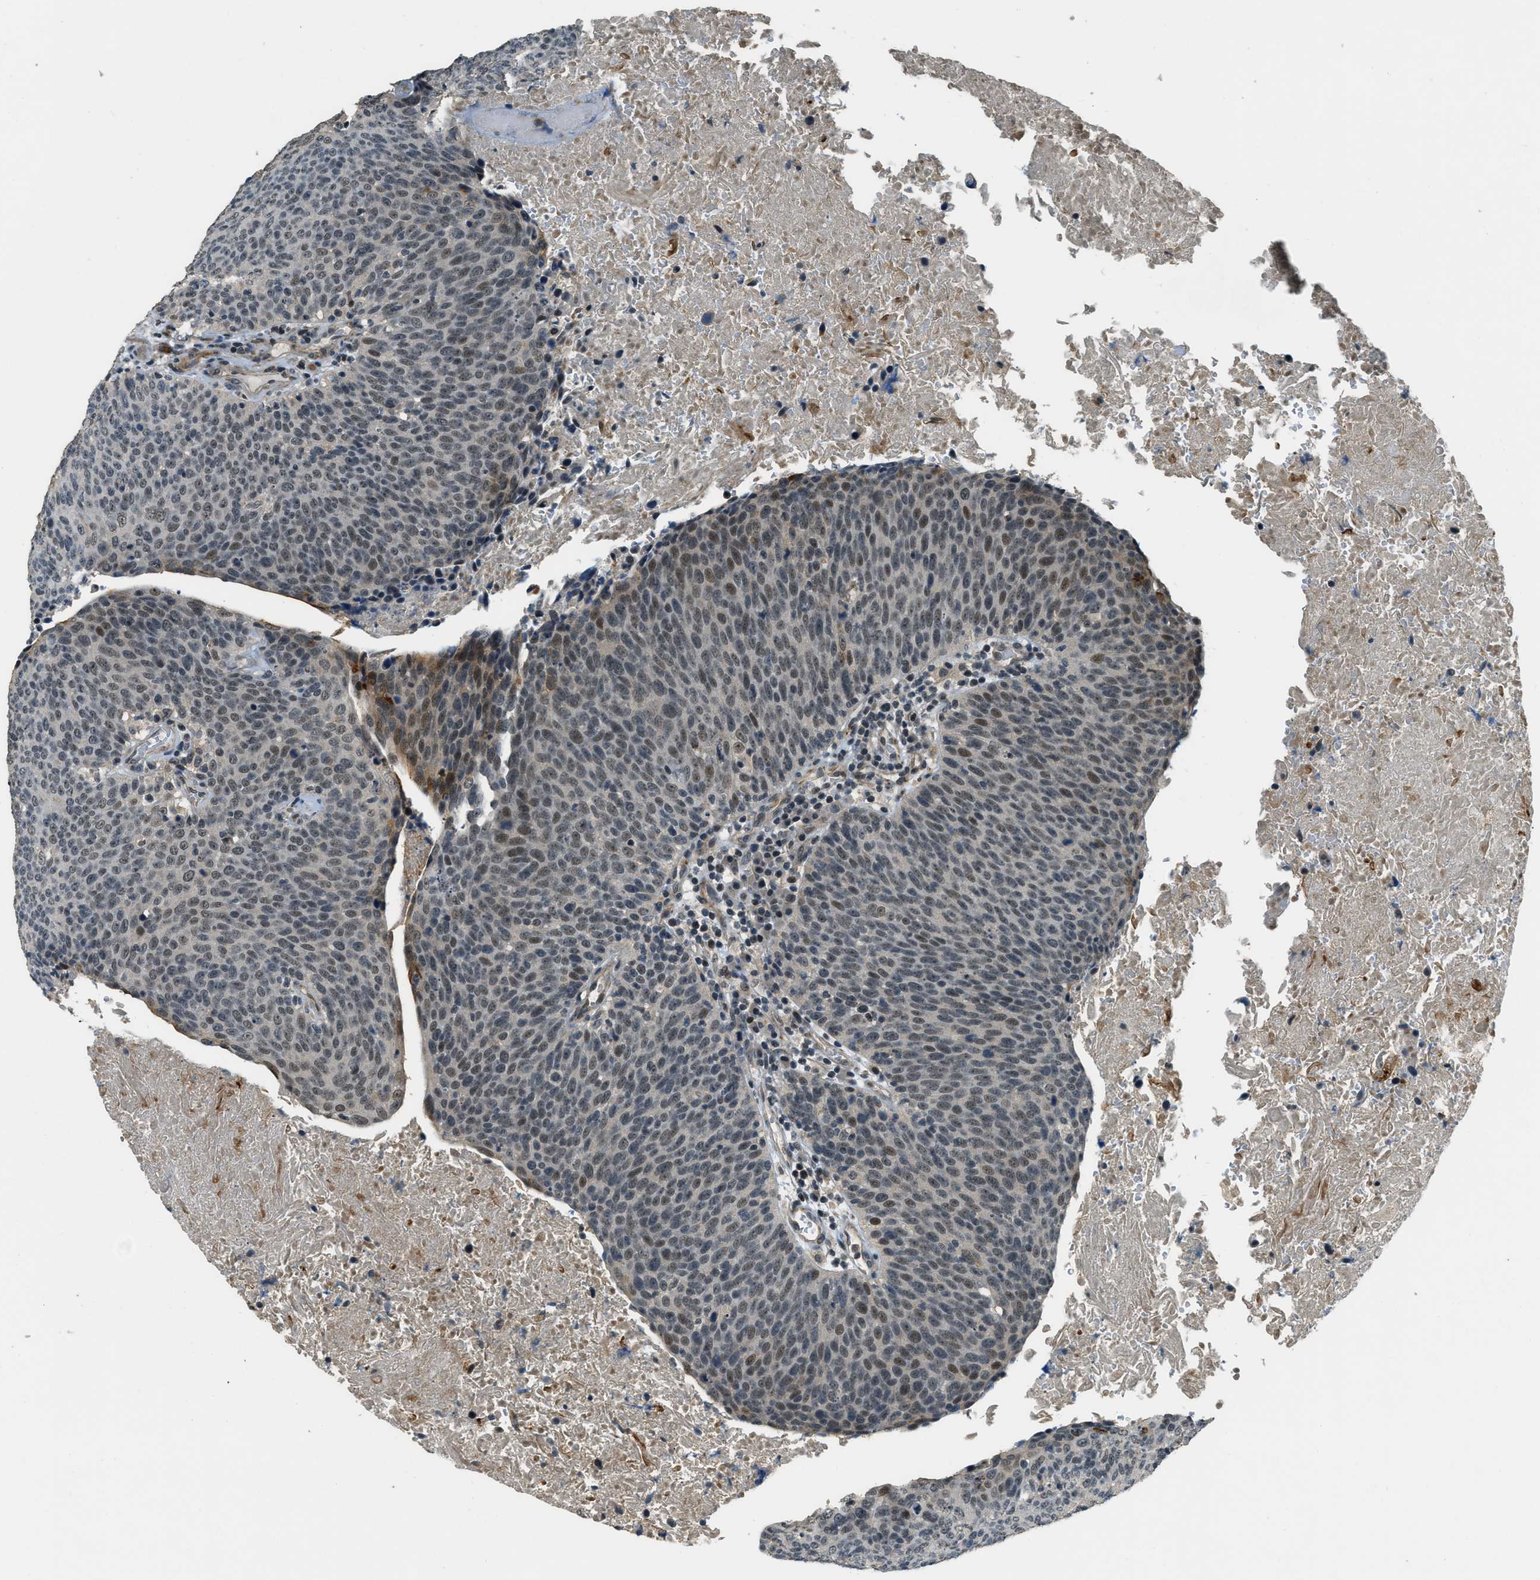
{"staining": {"intensity": "weak", "quantity": "25%-75%", "location": "nuclear"}, "tissue": "head and neck cancer", "cell_type": "Tumor cells", "image_type": "cancer", "snomed": [{"axis": "morphology", "description": "Squamous cell carcinoma, NOS"}, {"axis": "morphology", "description": "Squamous cell carcinoma, metastatic, NOS"}, {"axis": "topography", "description": "Lymph node"}, {"axis": "topography", "description": "Head-Neck"}], "caption": "DAB immunohistochemical staining of human head and neck cancer exhibits weak nuclear protein positivity in about 25%-75% of tumor cells.", "gene": "MED21", "patient": {"sex": "male", "age": 62}}